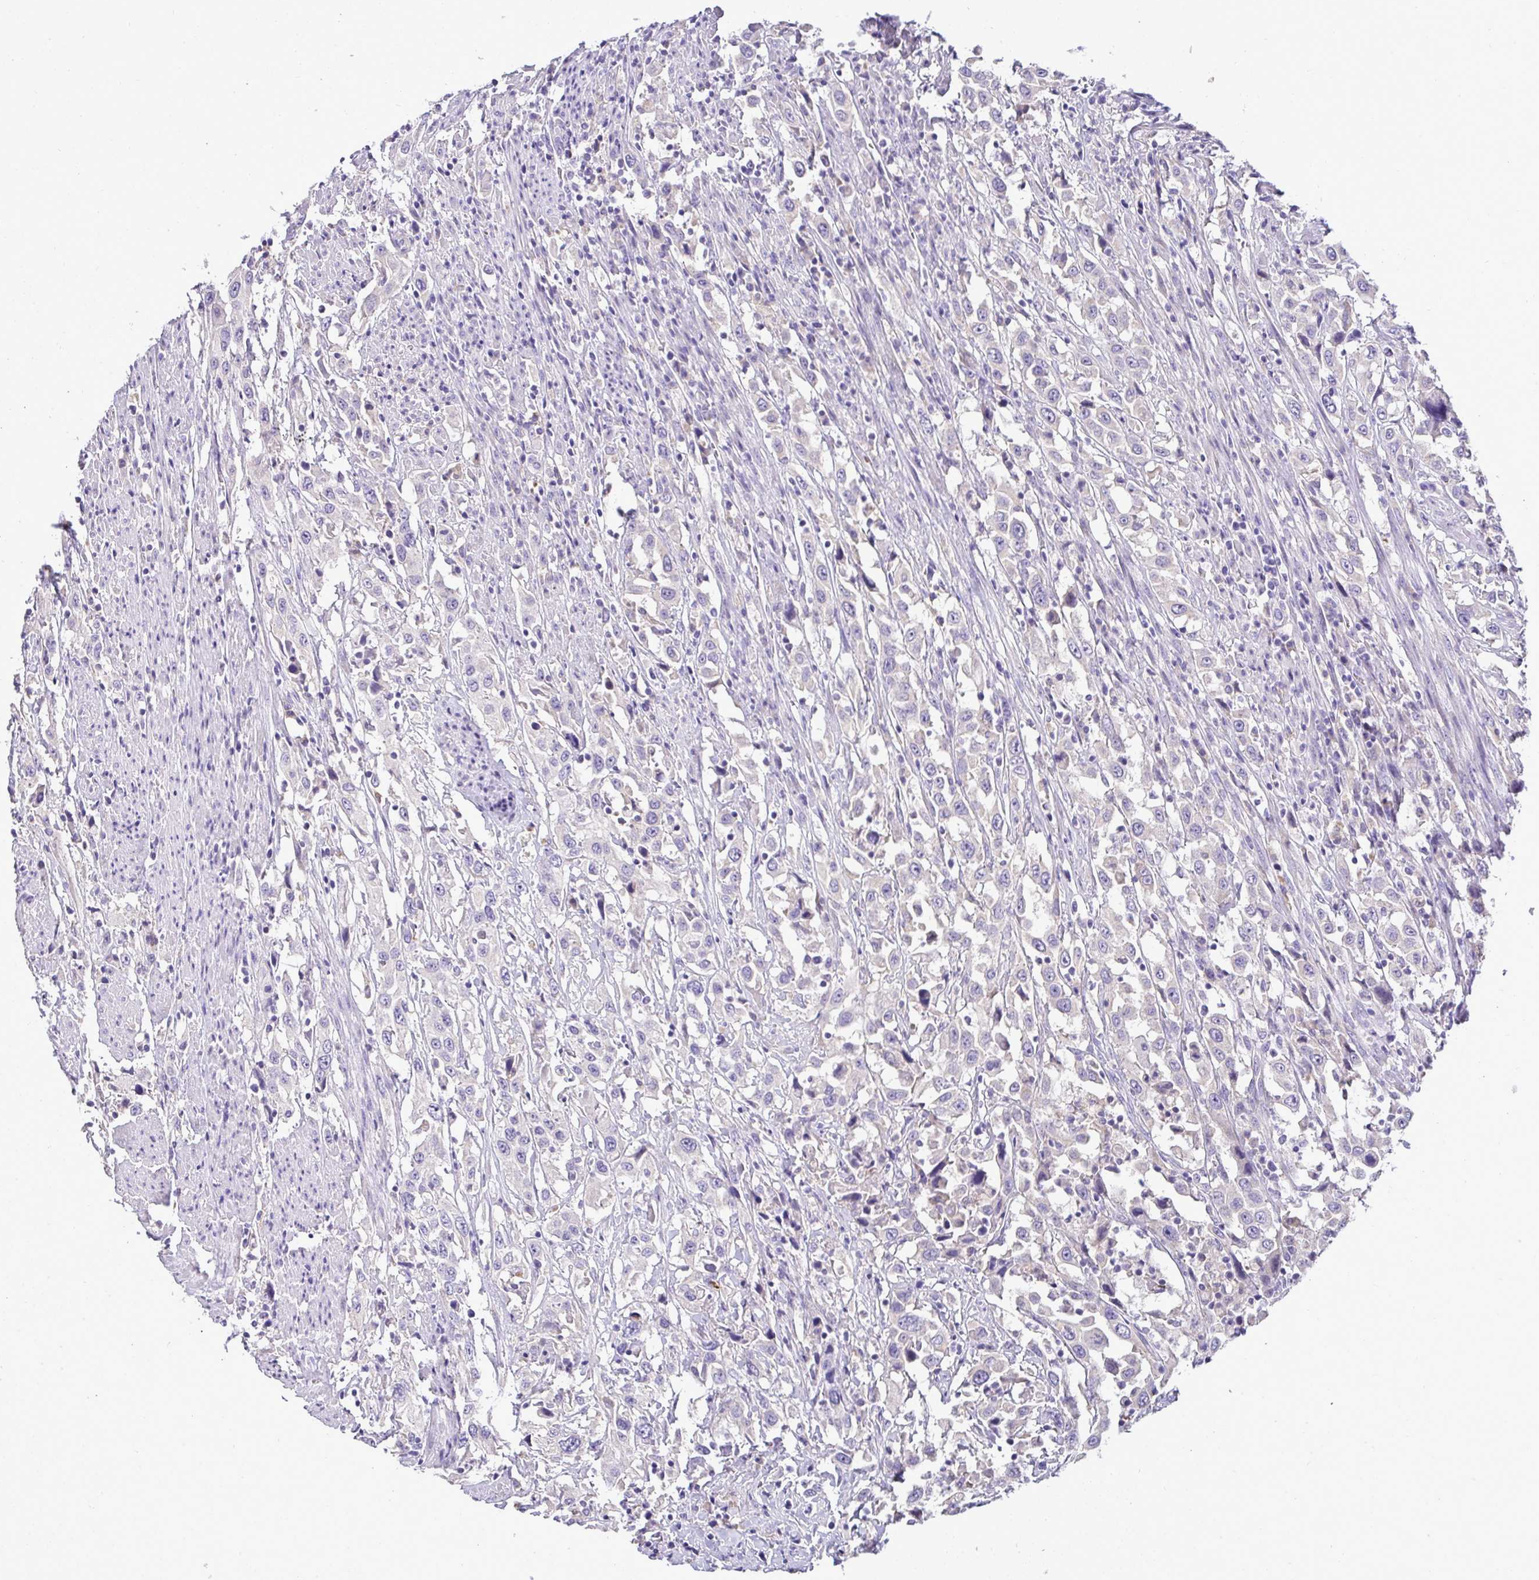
{"staining": {"intensity": "negative", "quantity": "none", "location": "none"}, "tissue": "urothelial cancer", "cell_type": "Tumor cells", "image_type": "cancer", "snomed": [{"axis": "morphology", "description": "Urothelial carcinoma, High grade"}, {"axis": "topography", "description": "Urinary bladder"}], "caption": "Urothelial carcinoma (high-grade) was stained to show a protein in brown. There is no significant staining in tumor cells.", "gene": "ST8SIA2", "patient": {"sex": "male", "age": 61}}